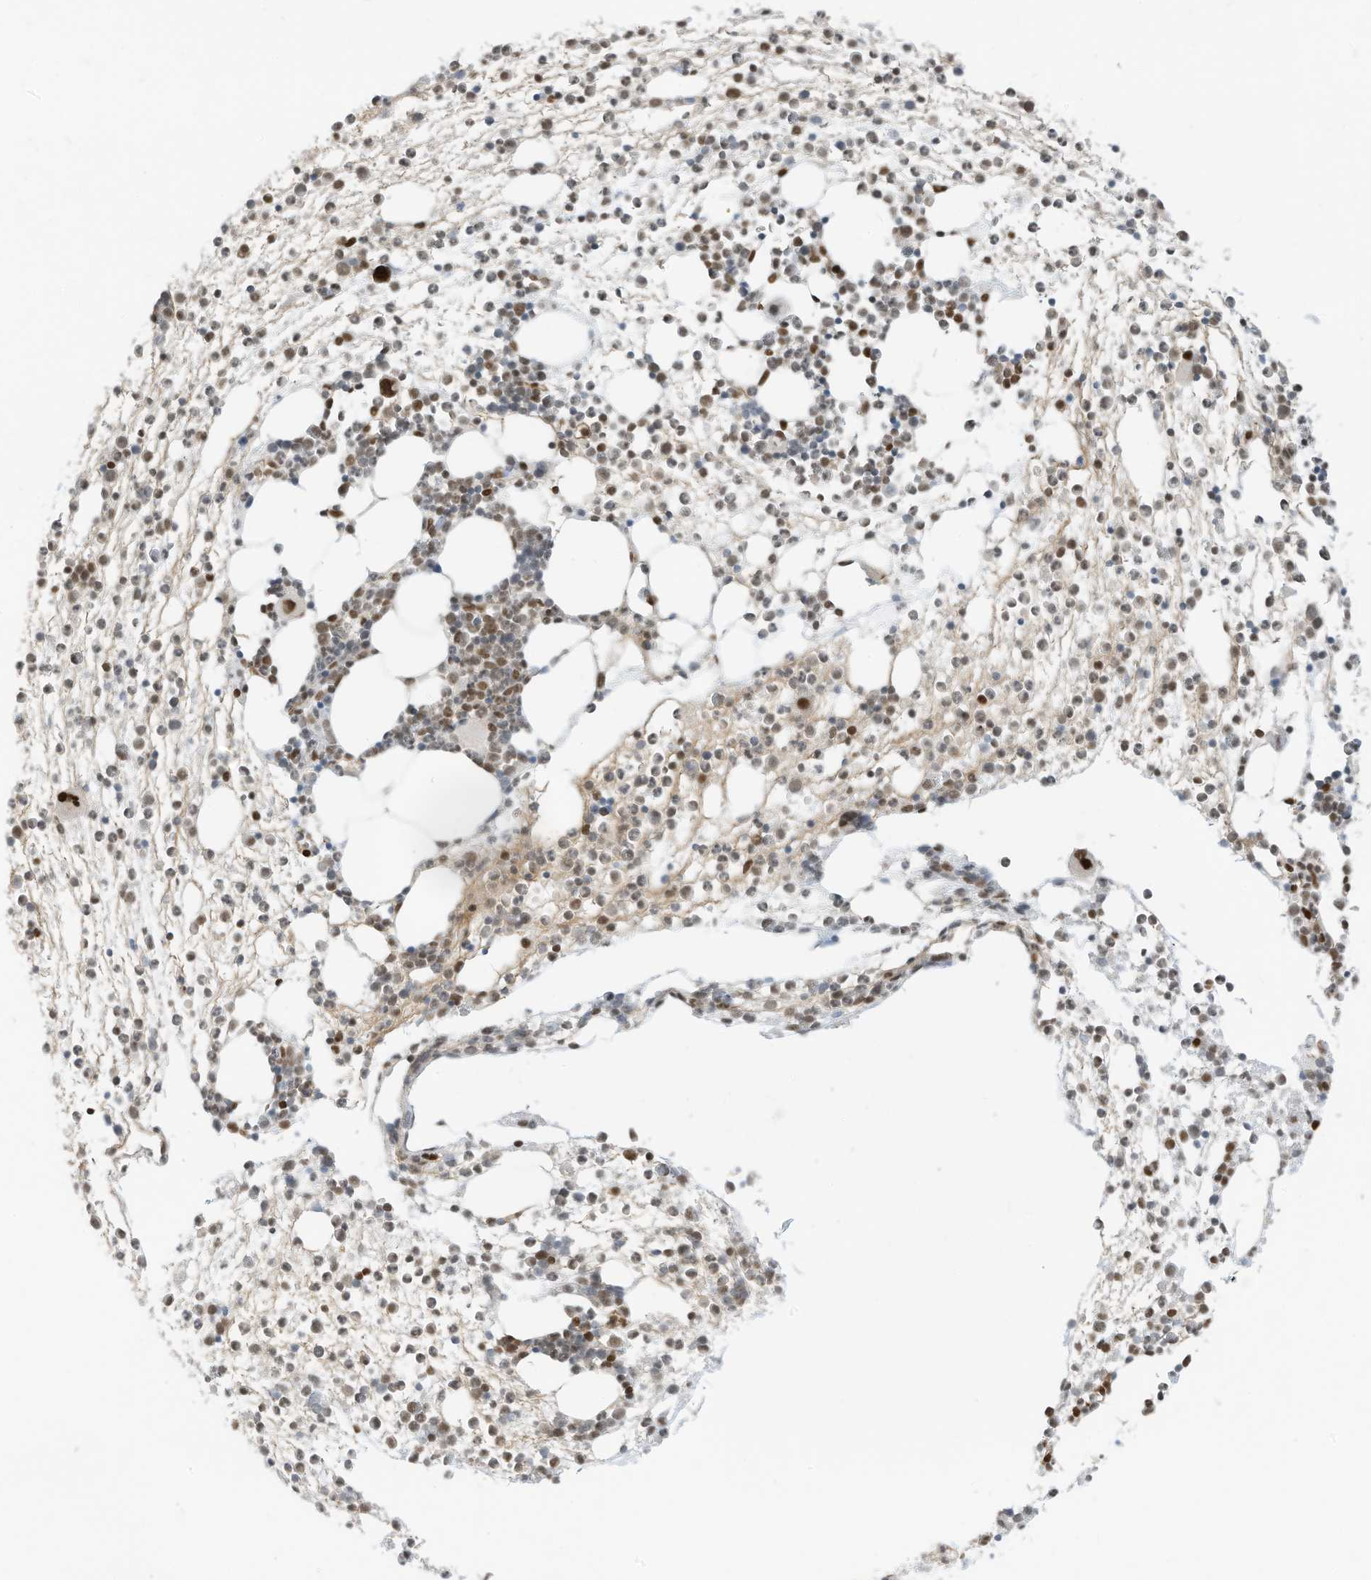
{"staining": {"intensity": "moderate", "quantity": ">75%", "location": "nuclear"}, "tissue": "bone marrow", "cell_type": "Hematopoietic cells", "image_type": "normal", "snomed": [{"axis": "morphology", "description": "Normal tissue, NOS"}, {"axis": "topography", "description": "Bone marrow"}], "caption": "IHC micrograph of normal human bone marrow stained for a protein (brown), which reveals medium levels of moderate nuclear expression in approximately >75% of hematopoietic cells.", "gene": "AURKAIP1", "patient": {"sex": "male", "age": 54}}